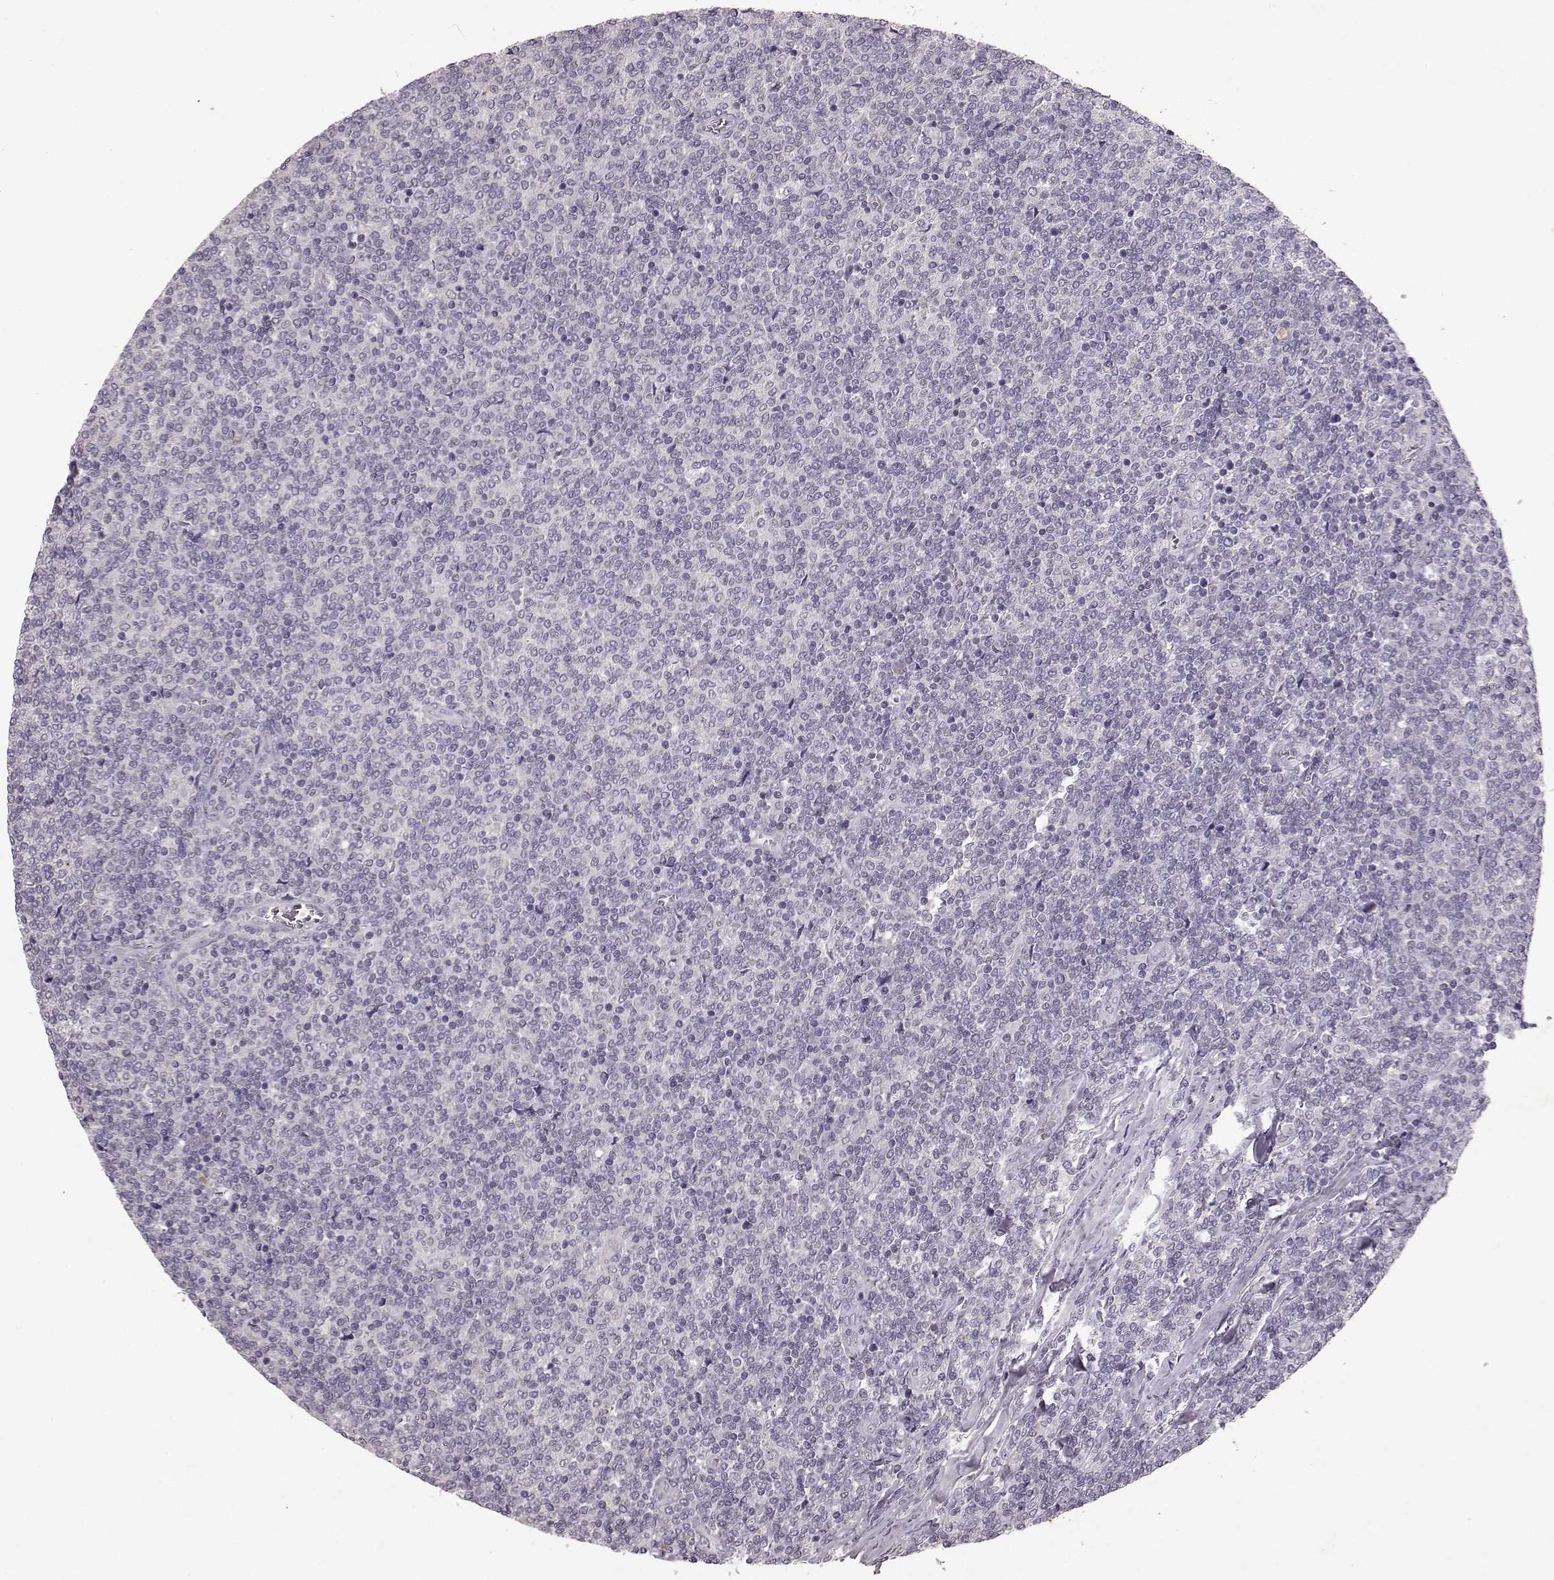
{"staining": {"intensity": "negative", "quantity": "none", "location": "none"}, "tissue": "lymphoma", "cell_type": "Tumor cells", "image_type": "cancer", "snomed": [{"axis": "morphology", "description": "Malignant lymphoma, non-Hodgkin's type, Low grade"}, {"axis": "topography", "description": "Lymph node"}], "caption": "Tumor cells are negative for protein expression in human low-grade malignant lymphoma, non-Hodgkin's type.", "gene": "FRRS1L", "patient": {"sex": "male", "age": 52}}